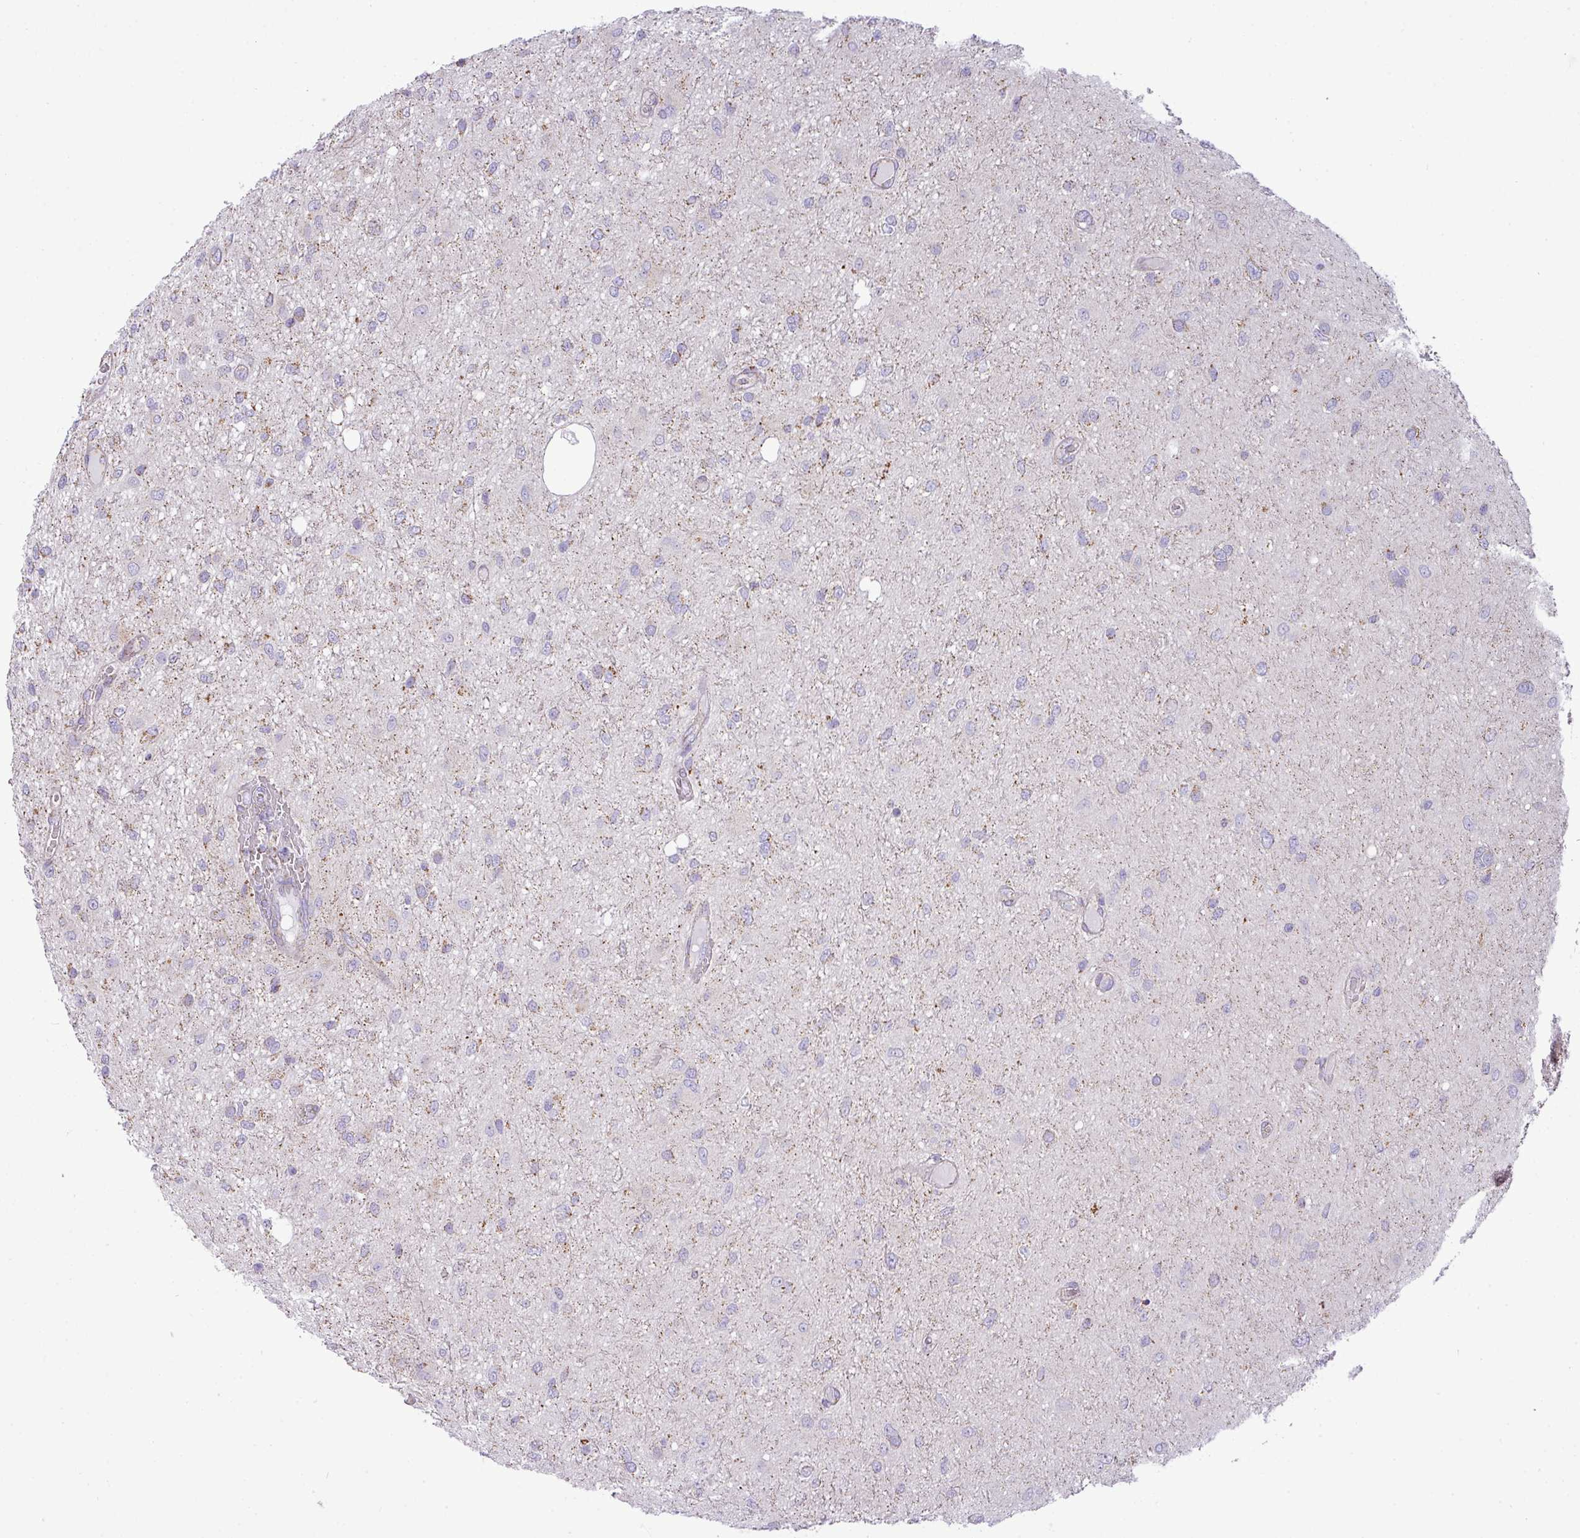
{"staining": {"intensity": "weak", "quantity": "<25%", "location": "cytoplasmic/membranous"}, "tissue": "glioma", "cell_type": "Tumor cells", "image_type": "cancer", "snomed": [{"axis": "morphology", "description": "Glioma, malignant, Low grade"}, {"axis": "topography", "description": "Cerebellum"}], "caption": "Tumor cells show no significant expression in malignant glioma (low-grade).", "gene": "ZNF81", "patient": {"sex": "female", "age": 5}}